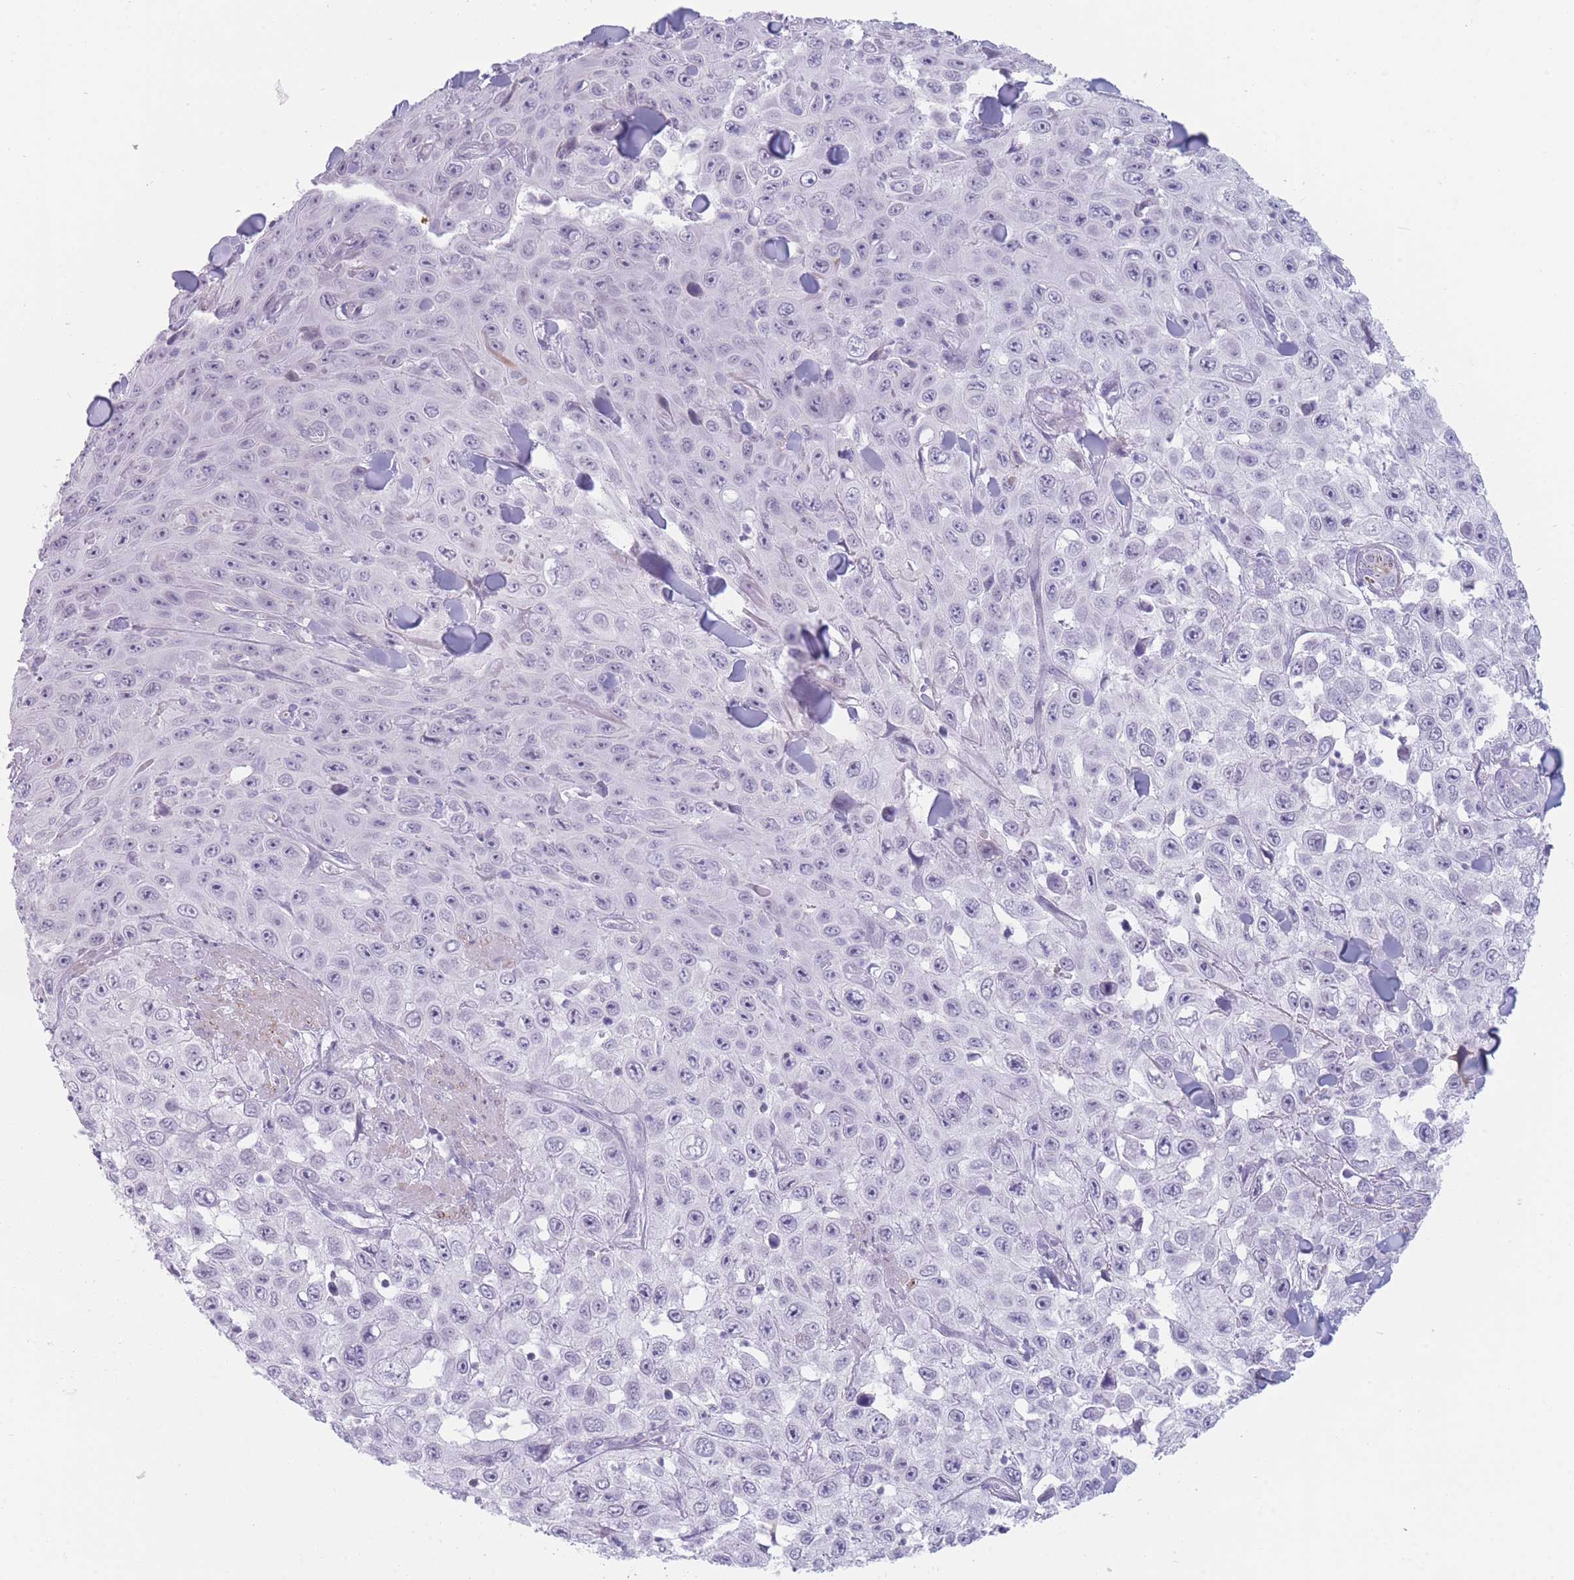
{"staining": {"intensity": "negative", "quantity": "none", "location": "none"}, "tissue": "skin cancer", "cell_type": "Tumor cells", "image_type": "cancer", "snomed": [{"axis": "morphology", "description": "Squamous cell carcinoma, NOS"}, {"axis": "topography", "description": "Skin"}], "caption": "Tumor cells show no significant protein staining in skin cancer (squamous cell carcinoma).", "gene": "IFNA6", "patient": {"sex": "male", "age": 82}}